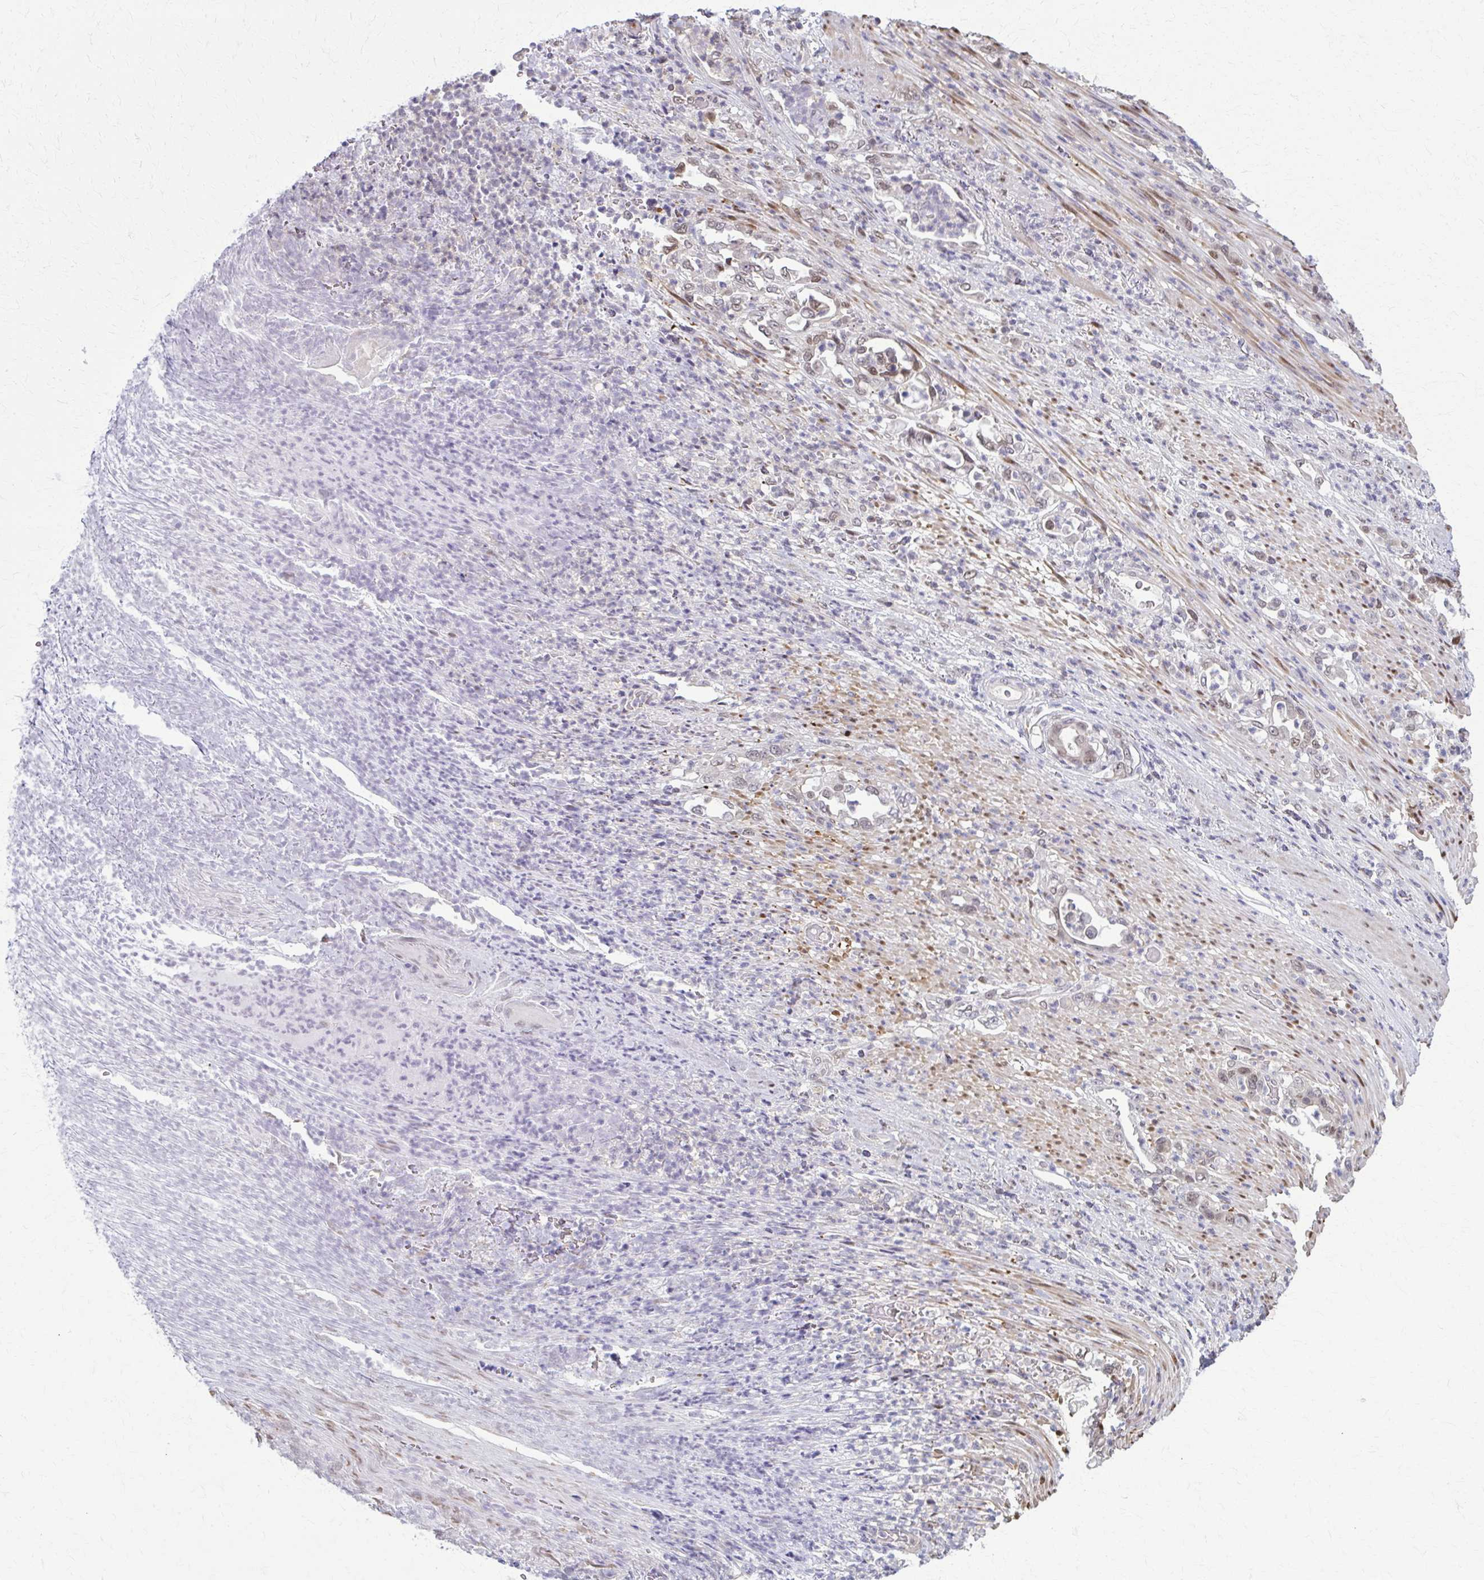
{"staining": {"intensity": "moderate", "quantity": "<25%", "location": "nuclear"}, "tissue": "stomach cancer", "cell_type": "Tumor cells", "image_type": "cancer", "snomed": [{"axis": "morphology", "description": "Normal tissue, NOS"}, {"axis": "morphology", "description": "Adenocarcinoma, NOS"}, {"axis": "topography", "description": "Stomach"}], "caption": "This histopathology image shows stomach cancer stained with immunohistochemistry to label a protein in brown. The nuclear of tumor cells show moderate positivity for the protein. Nuclei are counter-stained blue.", "gene": "MDH1", "patient": {"sex": "female", "age": 79}}